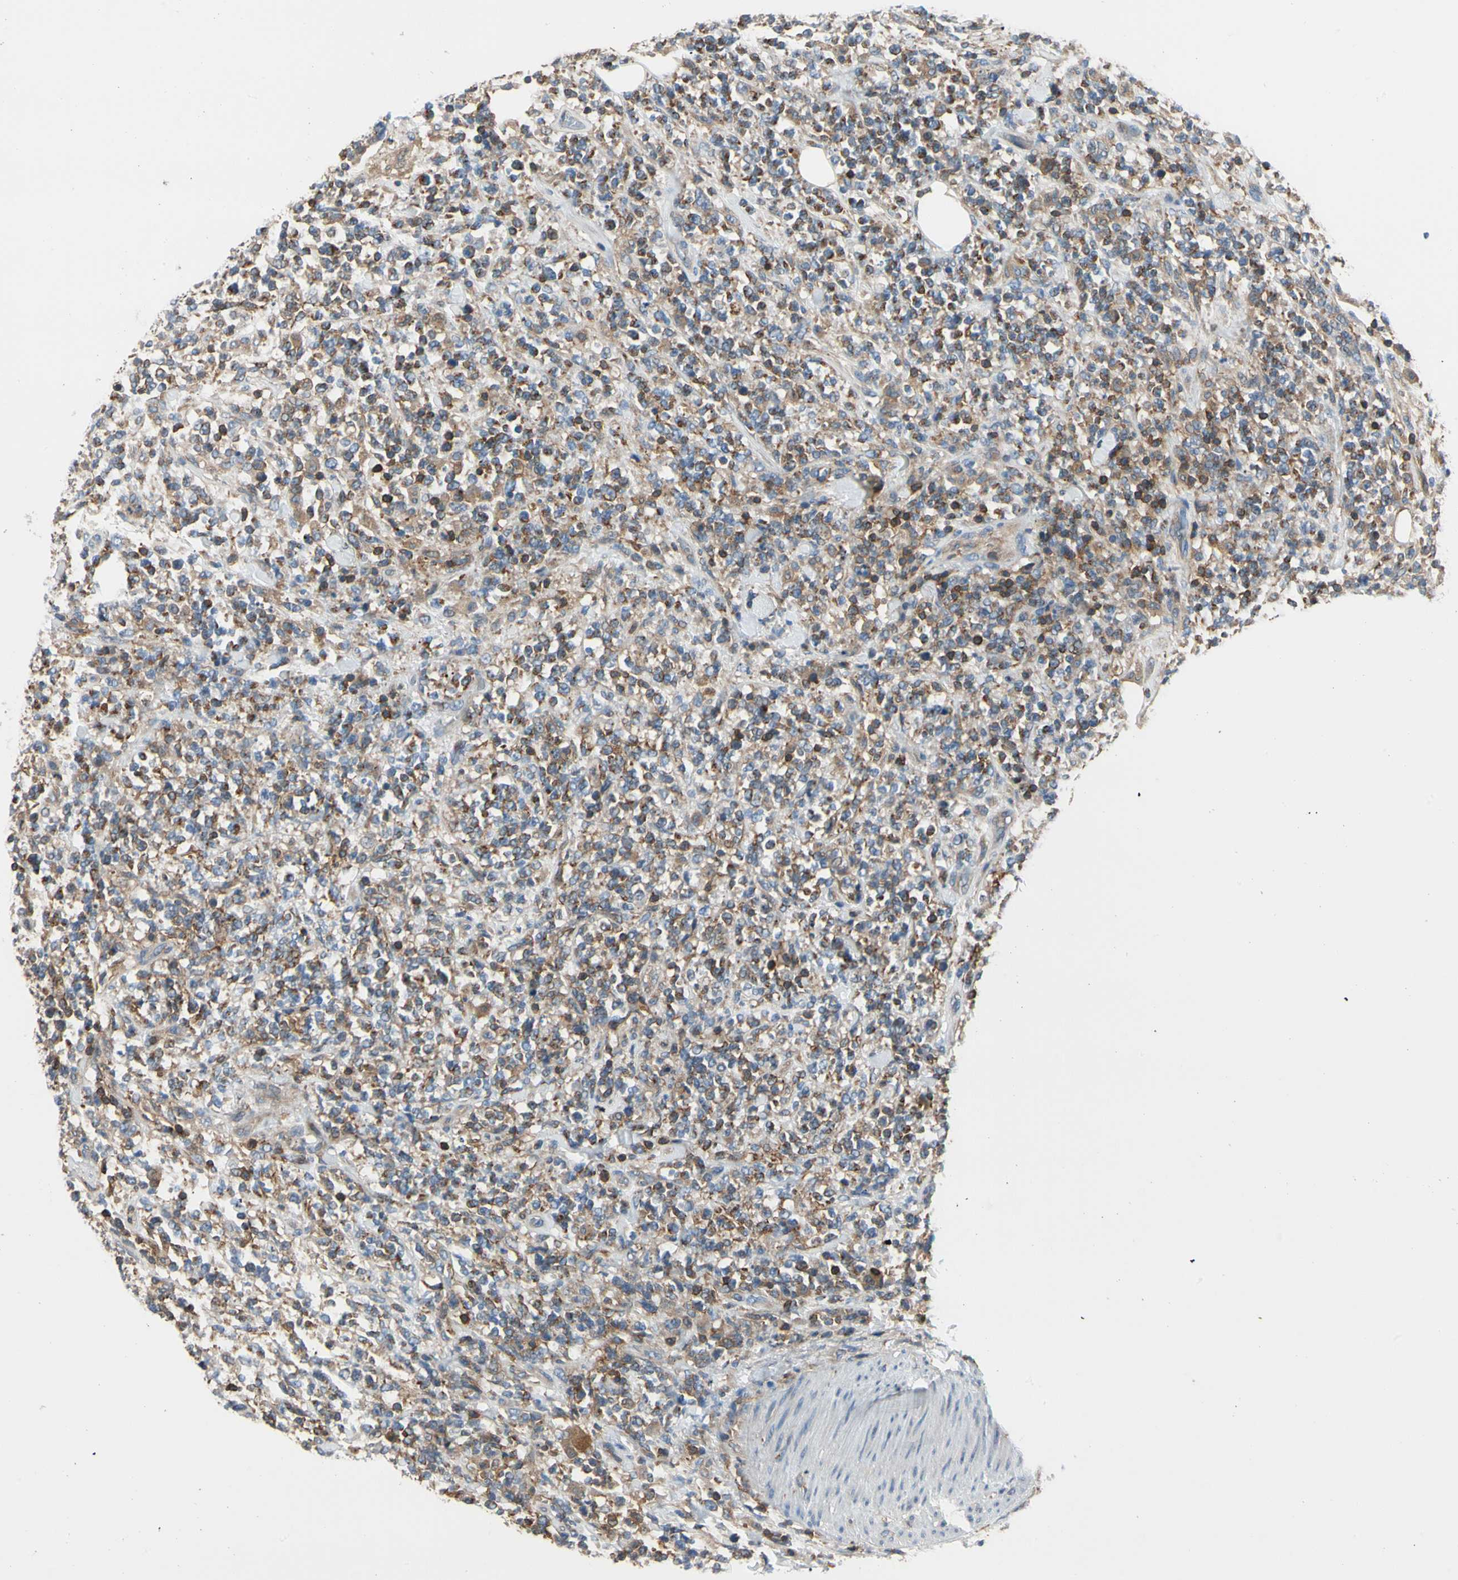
{"staining": {"intensity": "strong", "quantity": "25%-75%", "location": "cytoplasmic/membranous"}, "tissue": "lymphoma", "cell_type": "Tumor cells", "image_type": "cancer", "snomed": [{"axis": "morphology", "description": "Malignant lymphoma, non-Hodgkin's type, High grade"}, {"axis": "topography", "description": "Soft tissue"}], "caption": "Protein expression analysis of human lymphoma reveals strong cytoplasmic/membranous expression in about 25%-75% of tumor cells.", "gene": "CAPZA2", "patient": {"sex": "male", "age": 18}}